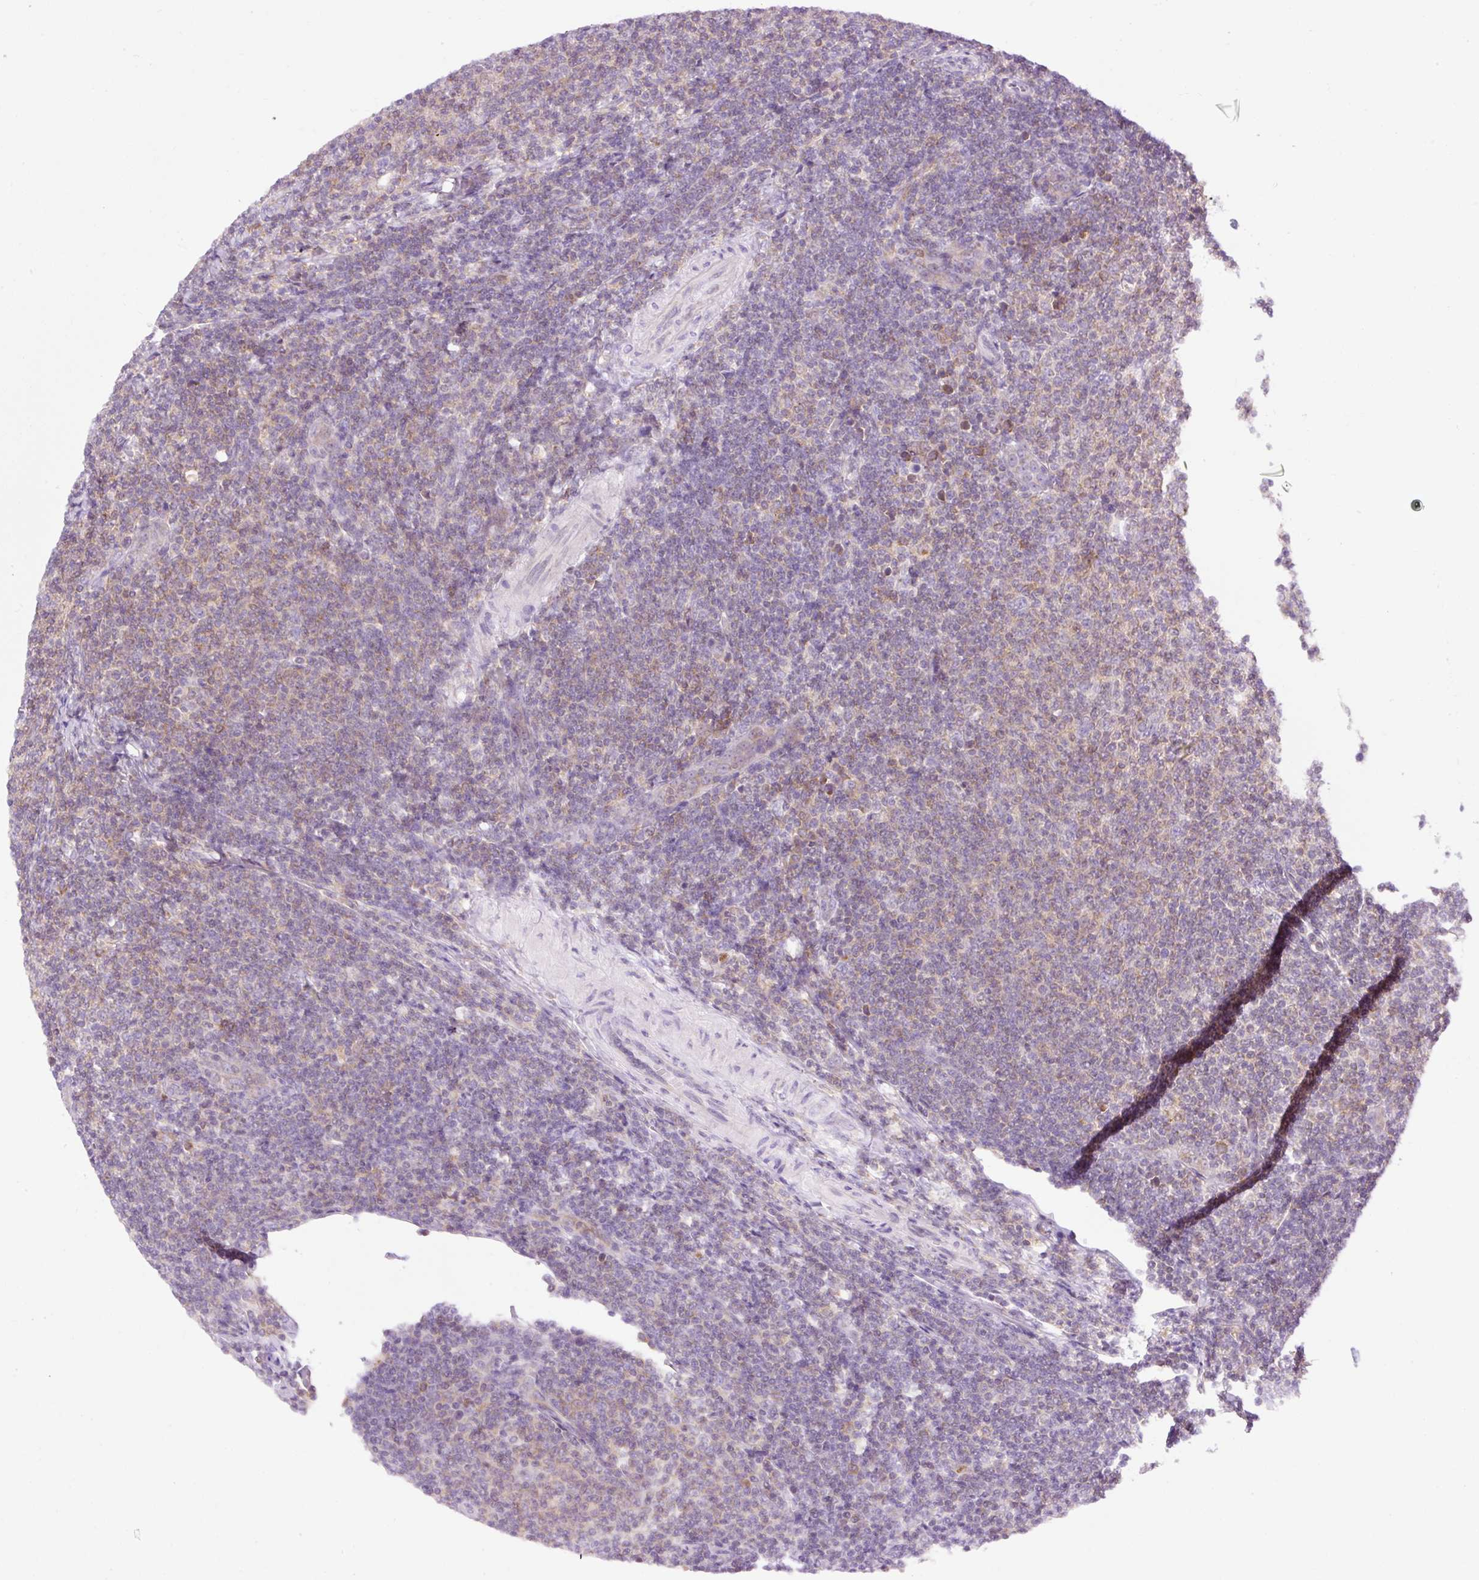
{"staining": {"intensity": "weak", "quantity": "<25%", "location": "cytoplasmic/membranous"}, "tissue": "lymphoma", "cell_type": "Tumor cells", "image_type": "cancer", "snomed": [{"axis": "morphology", "description": "Malignant lymphoma, non-Hodgkin's type, Low grade"}, {"axis": "topography", "description": "Lymph node"}], "caption": "Tumor cells show no significant staining in lymphoma.", "gene": "CD83", "patient": {"sex": "male", "age": 66}}